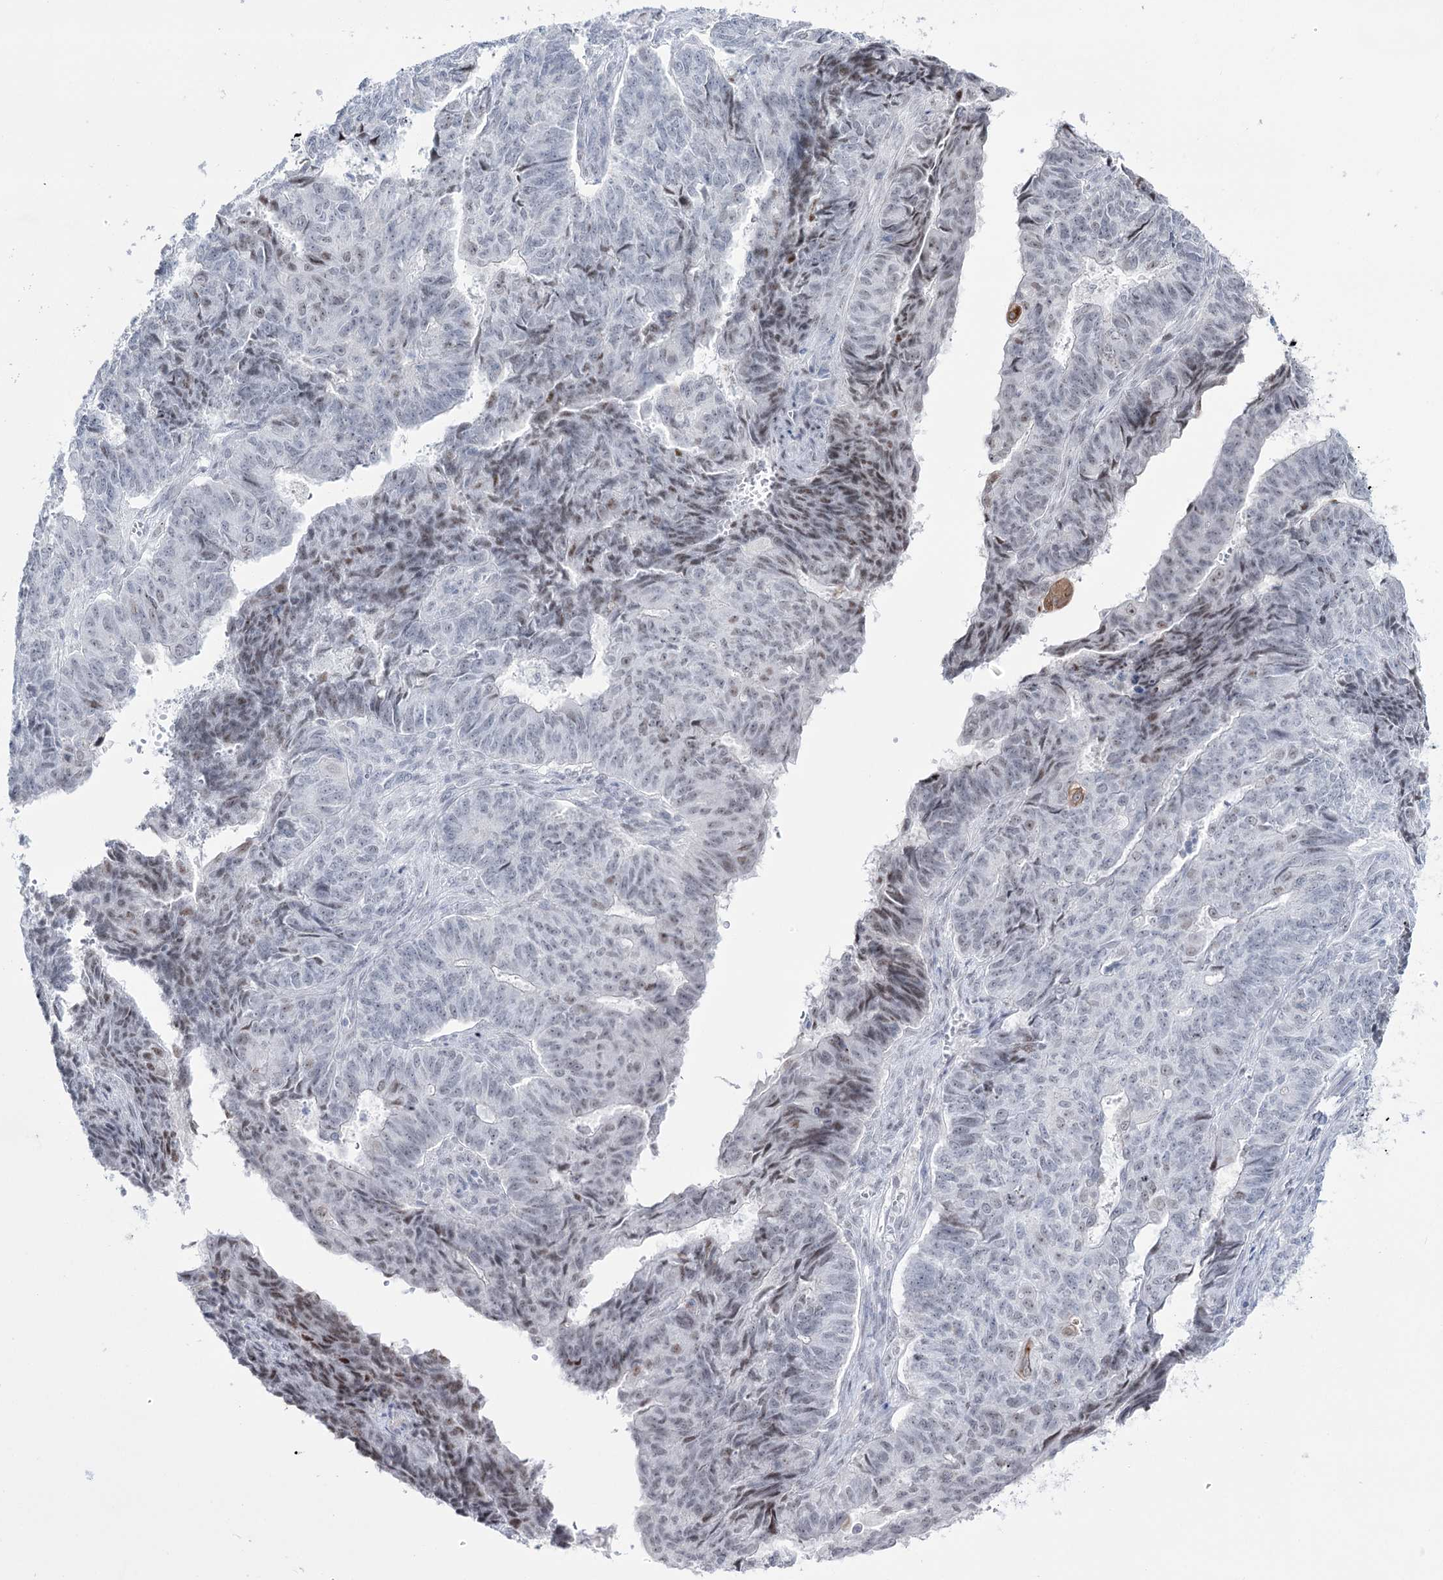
{"staining": {"intensity": "negative", "quantity": "none", "location": "none"}, "tissue": "endometrial cancer", "cell_type": "Tumor cells", "image_type": "cancer", "snomed": [{"axis": "morphology", "description": "Adenocarcinoma, NOS"}, {"axis": "topography", "description": "Endometrium"}], "caption": "DAB (3,3'-diaminobenzidine) immunohistochemical staining of human endometrial adenocarcinoma demonstrates no significant expression in tumor cells.", "gene": "RBM15B", "patient": {"sex": "female", "age": 32}}